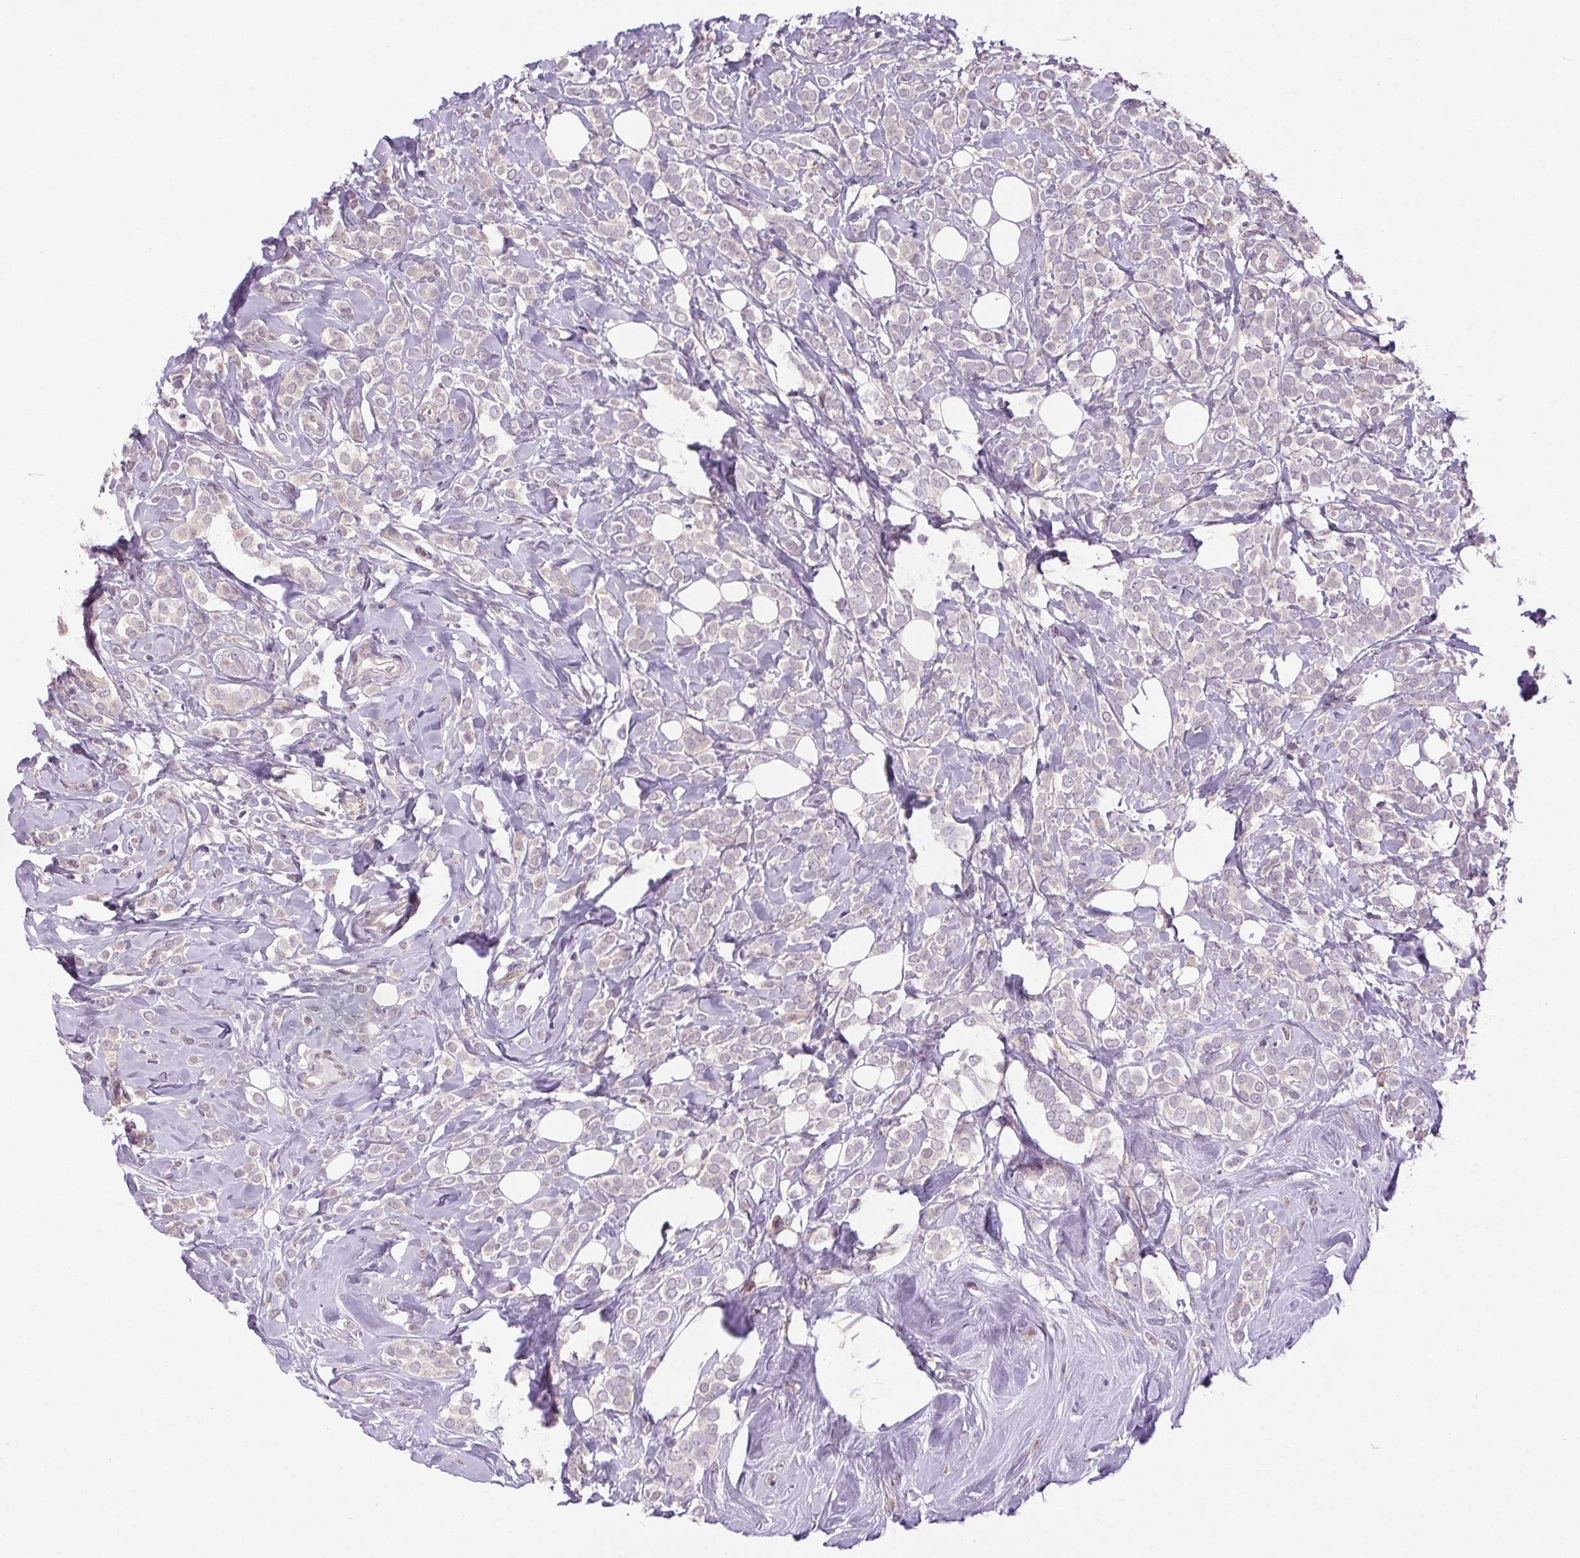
{"staining": {"intensity": "negative", "quantity": "none", "location": "none"}, "tissue": "breast cancer", "cell_type": "Tumor cells", "image_type": "cancer", "snomed": [{"axis": "morphology", "description": "Lobular carcinoma"}, {"axis": "topography", "description": "Breast"}], "caption": "Immunohistochemical staining of human breast cancer (lobular carcinoma) demonstrates no significant staining in tumor cells.", "gene": "SYT11", "patient": {"sex": "female", "age": 49}}